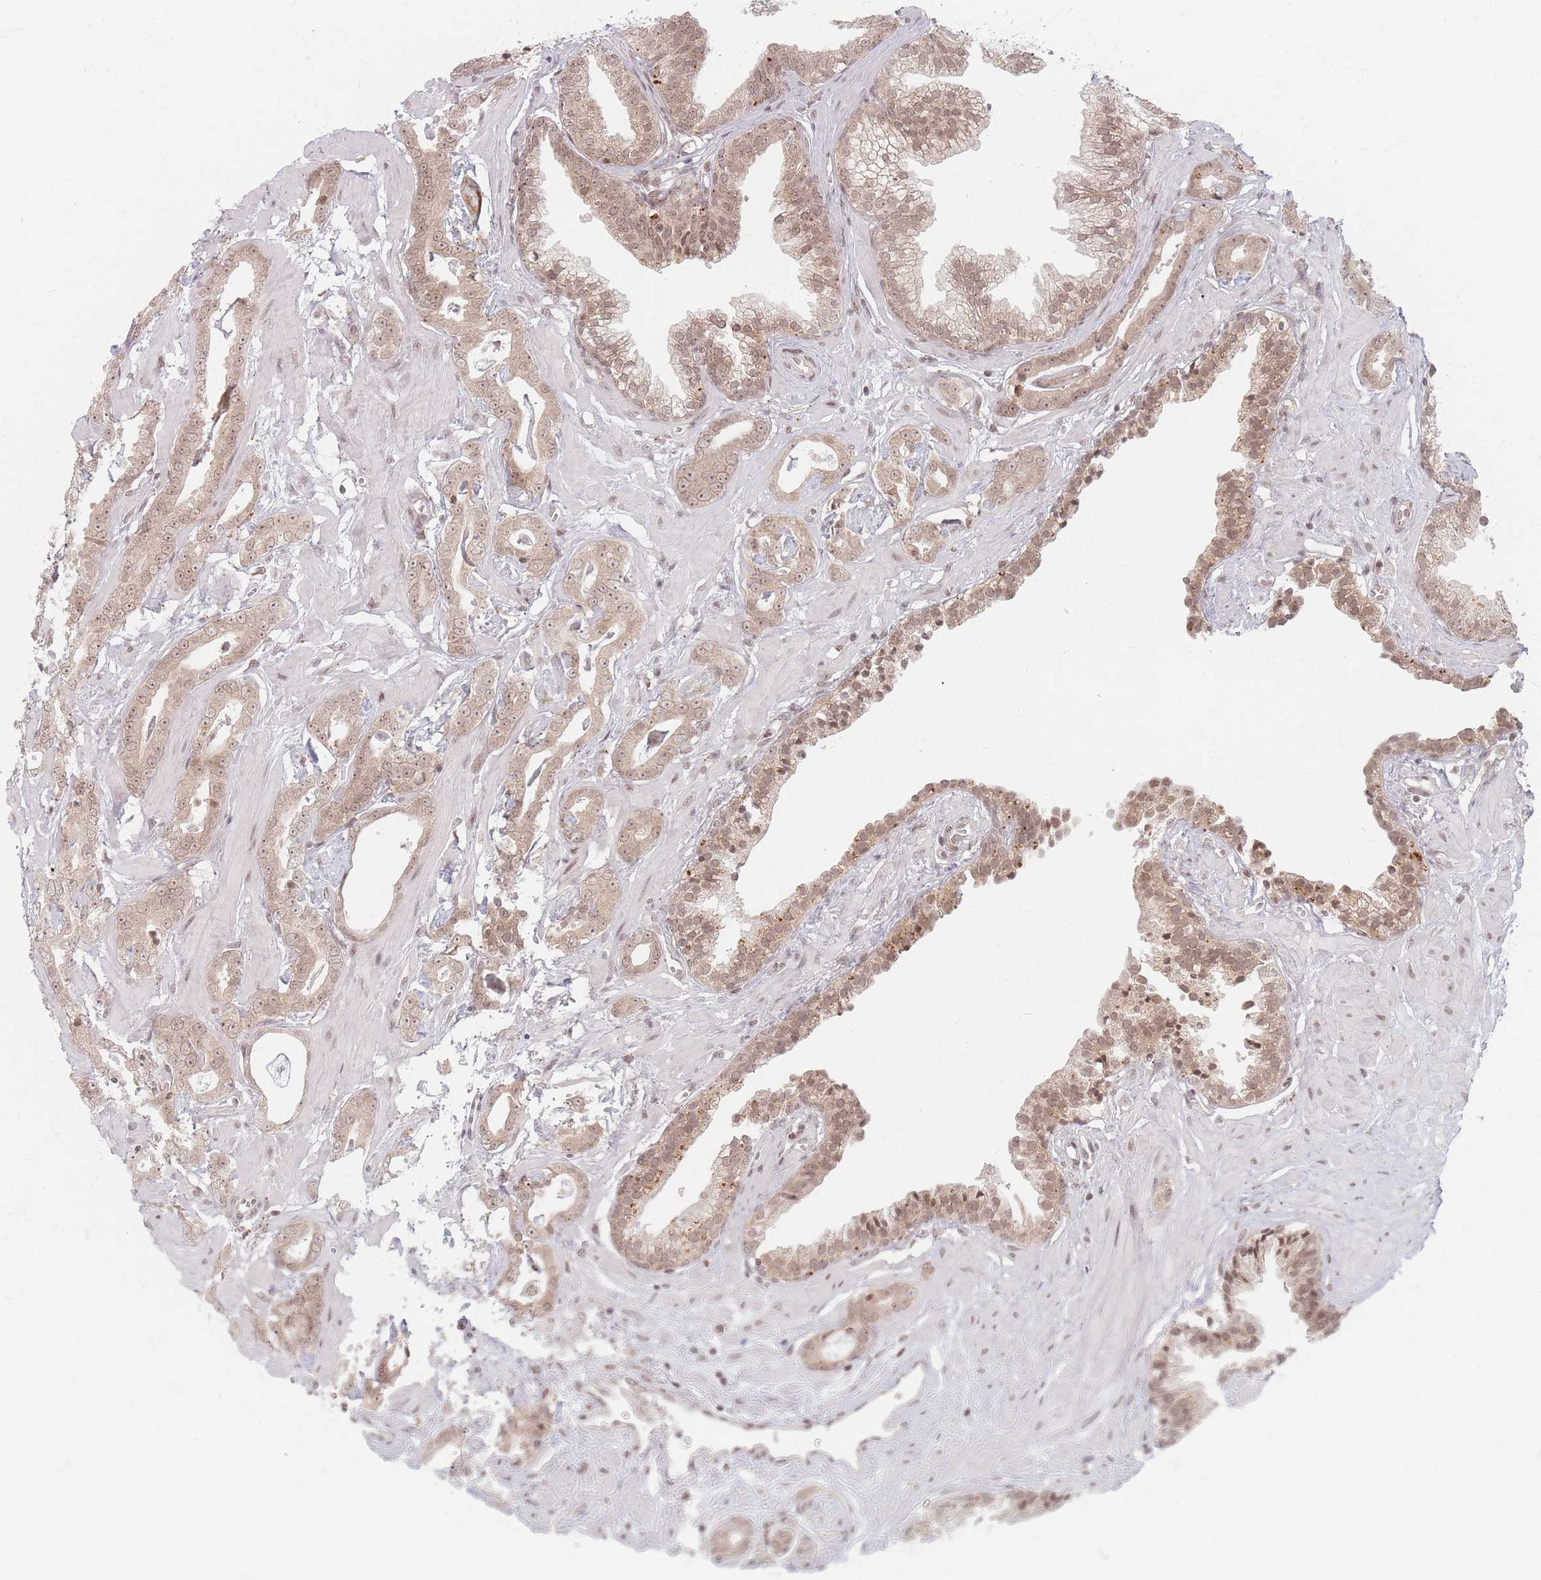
{"staining": {"intensity": "weak", "quantity": ">75%", "location": "cytoplasmic/membranous,nuclear"}, "tissue": "prostate cancer", "cell_type": "Tumor cells", "image_type": "cancer", "snomed": [{"axis": "morphology", "description": "Adenocarcinoma, Low grade"}, {"axis": "topography", "description": "Prostate"}], "caption": "This micrograph displays IHC staining of human prostate low-grade adenocarcinoma, with low weak cytoplasmic/membranous and nuclear positivity in about >75% of tumor cells.", "gene": "SPATA45", "patient": {"sex": "male", "age": 60}}